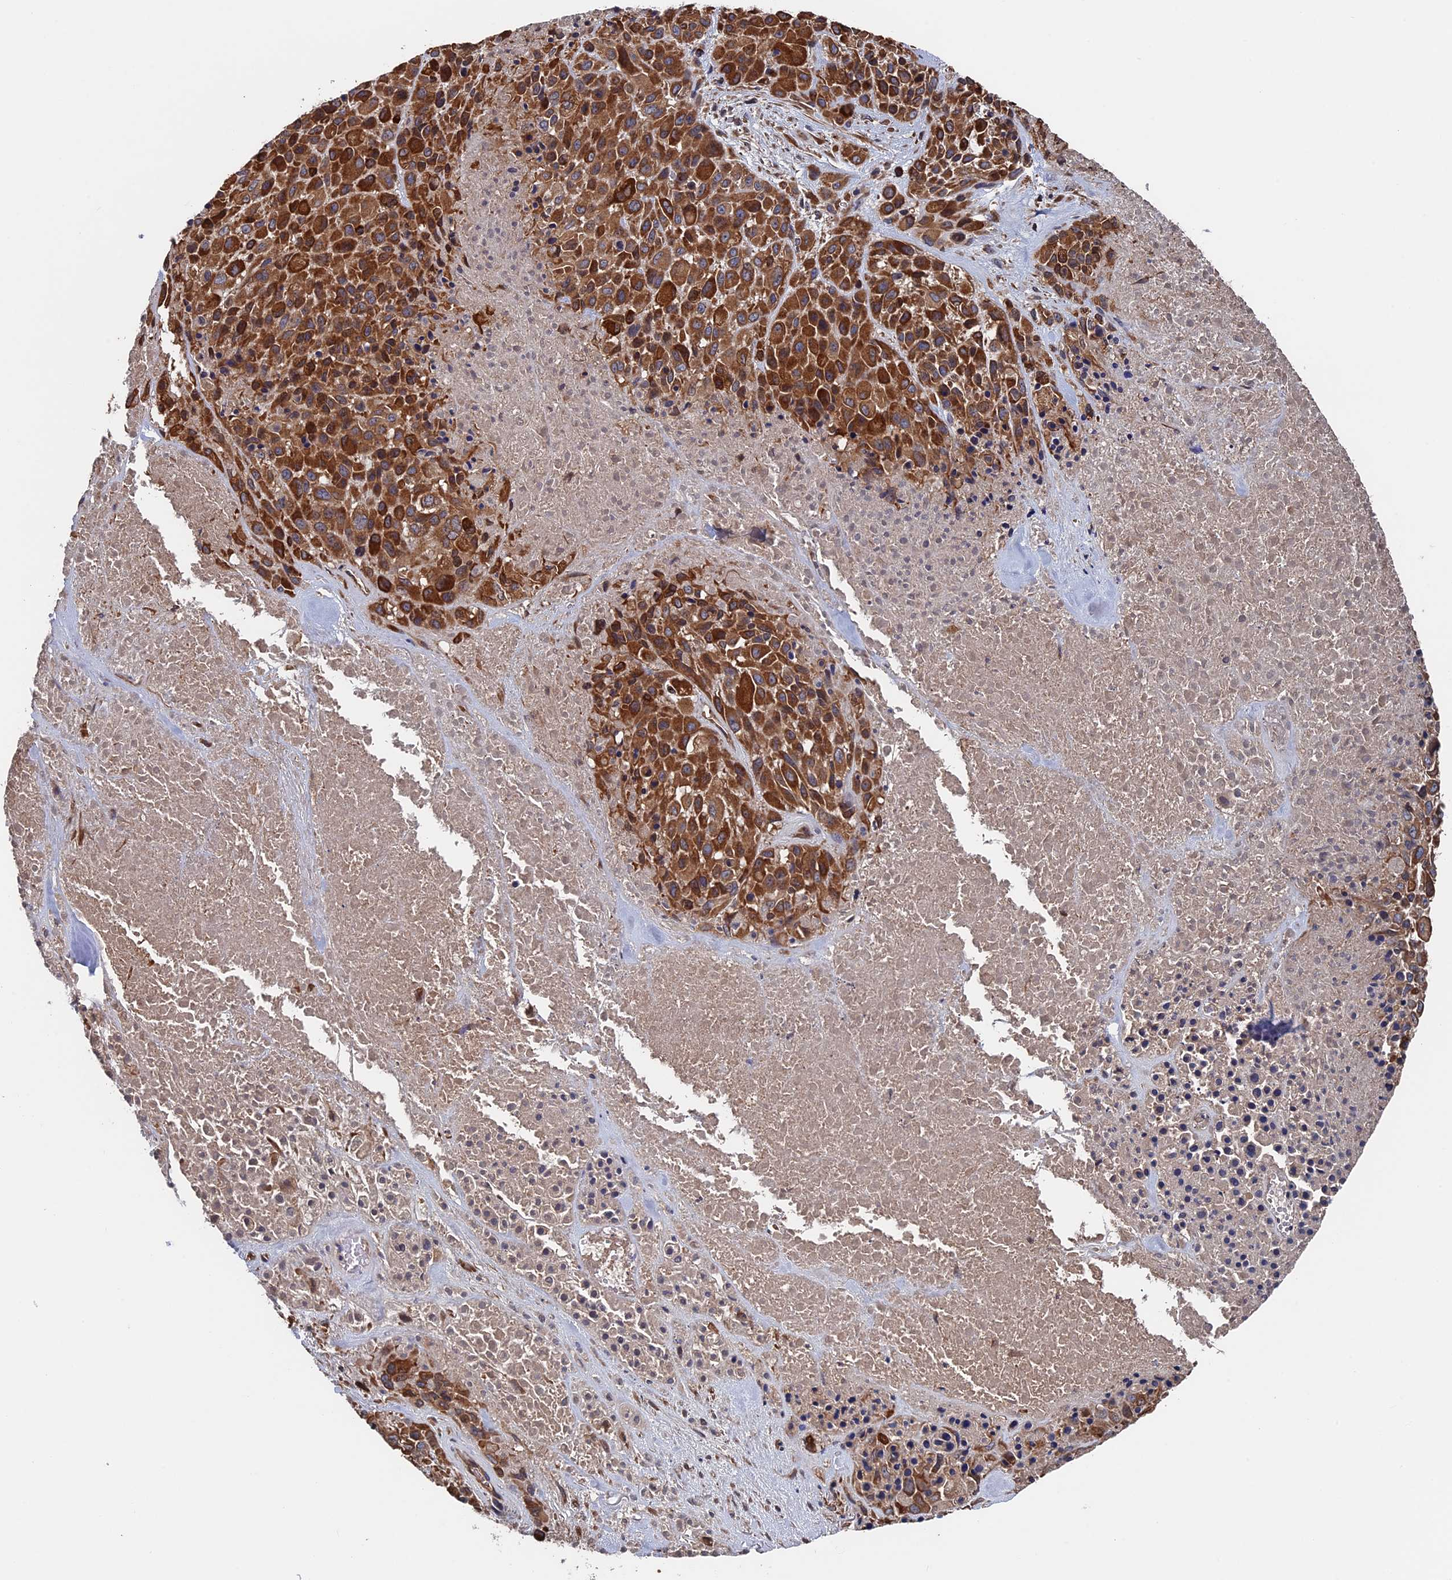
{"staining": {"intensity": "moderate", "quantity": ">75%", "location": "cytoplasmic/membranous"}, "tissue": "melanoma", "cell_type": "Tumor cells", "image_type": "cancer", "snomed": [{"axis": "morphology", "description": "Malignant melanoma, Metastatic site"}, {"axis": "topography", "description": "Skin"}], "caption": "High-magnification brightfield microscopy of melanoma stained with DAB (brown) and counterstained with hematoxylin (blue). tumor cells exhibit moderate cytoplasmic/membranous positivity is identified in about>75% of cells. (Stains: DAB in brown, nuclei in blue, Microscopy: brightfield microscopy at high magnification).", "gene": "RPUSD1", "patient": {"sex": "female", "age": 81}}